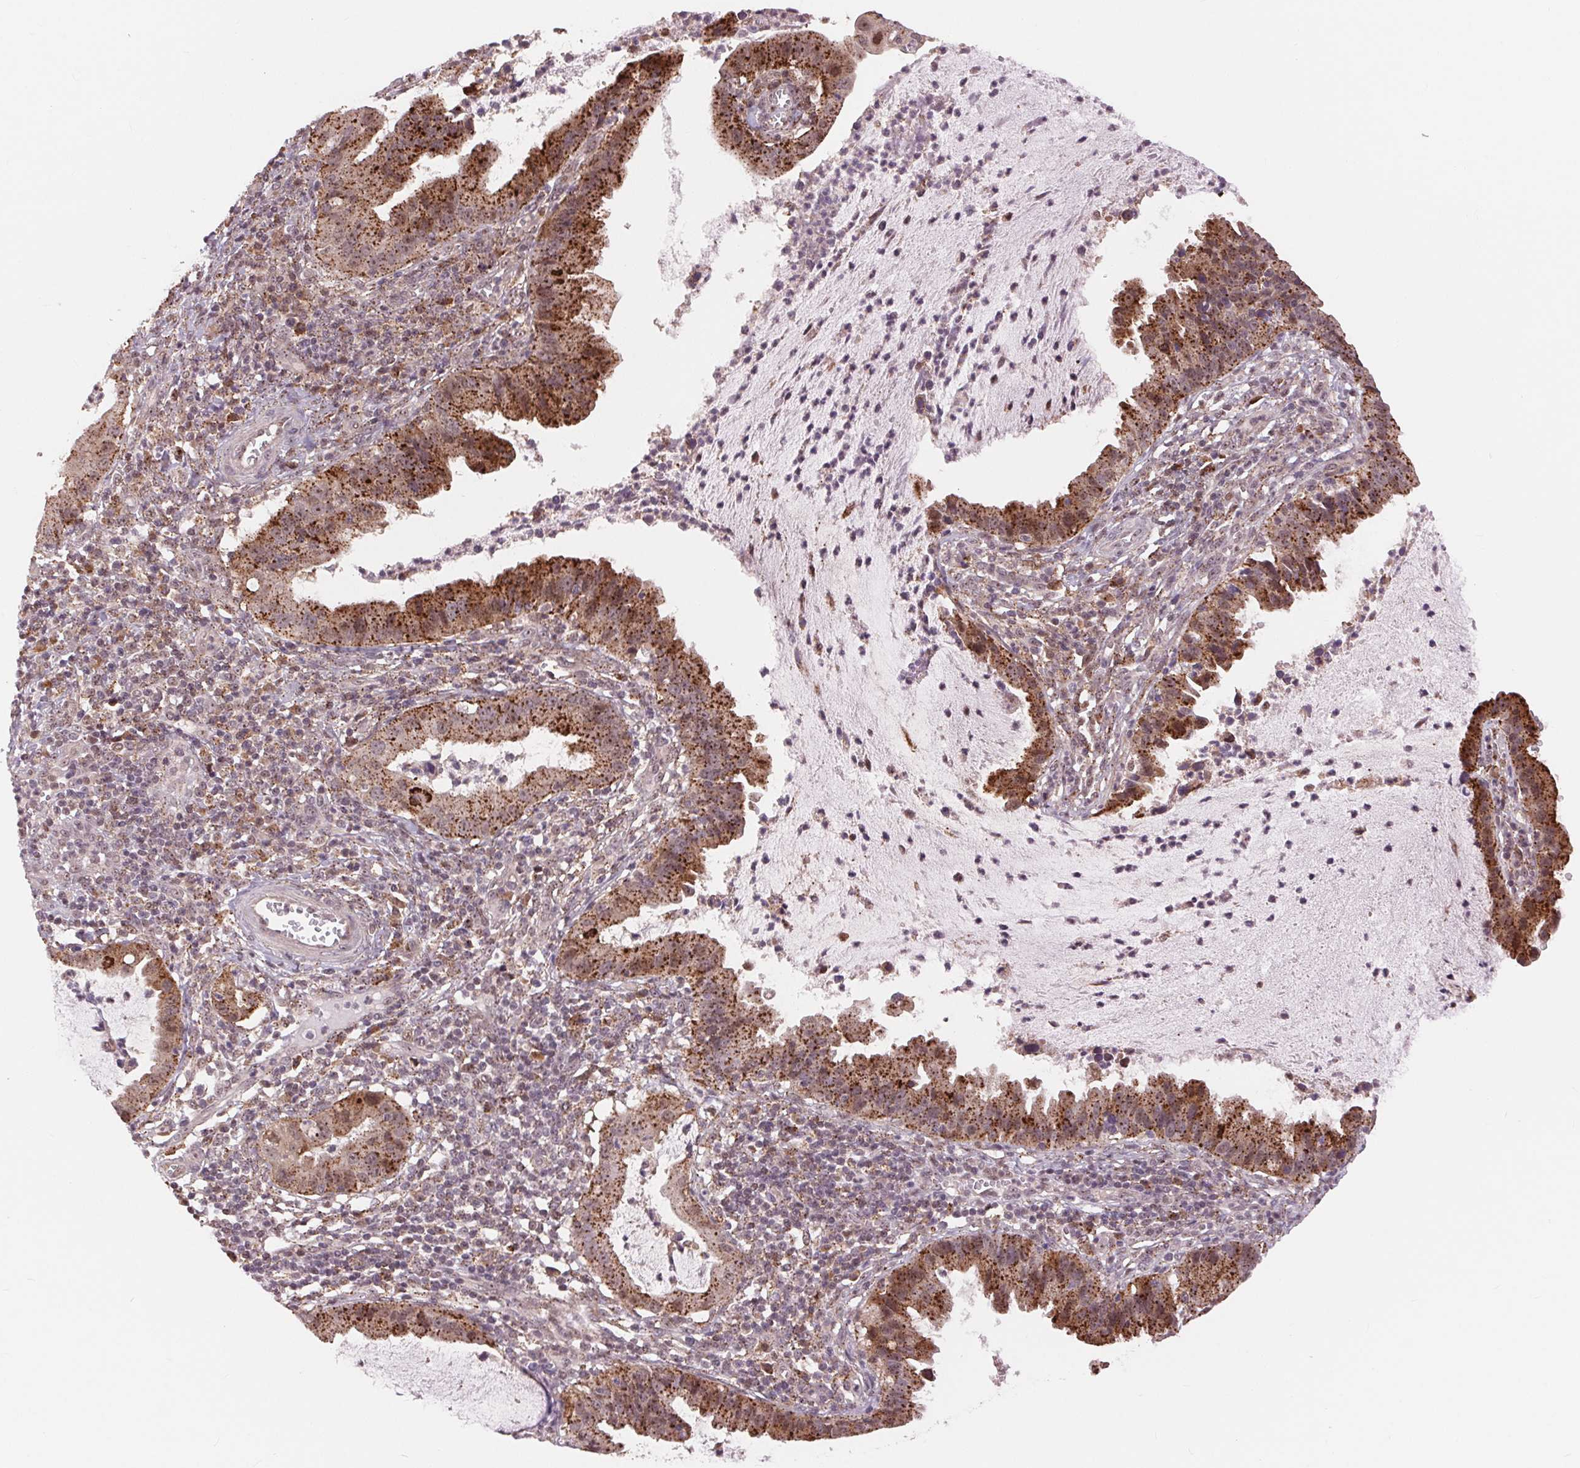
{"staining": {"intensity": "strong", "quantity": ">75%", "location": "cytoplasmic/membranous"}, "tissue": "cervical cancer", "cell_type": "Tumor cells", "image_type": "cancer", "snomed": [{"axis": "morphology", "description": "Adenocarcinoma, NOS"}, {"axis": "topography", "description": "Cervix"}], "caption": "Cervical cancer tissue reveals strong cytoplasmic/membranous expression in approximately >75% of tumor cells, visualized by immunohistochemistry.", "gene": "CHMP4B", "patient": {"sex": "female", "age": 34}}